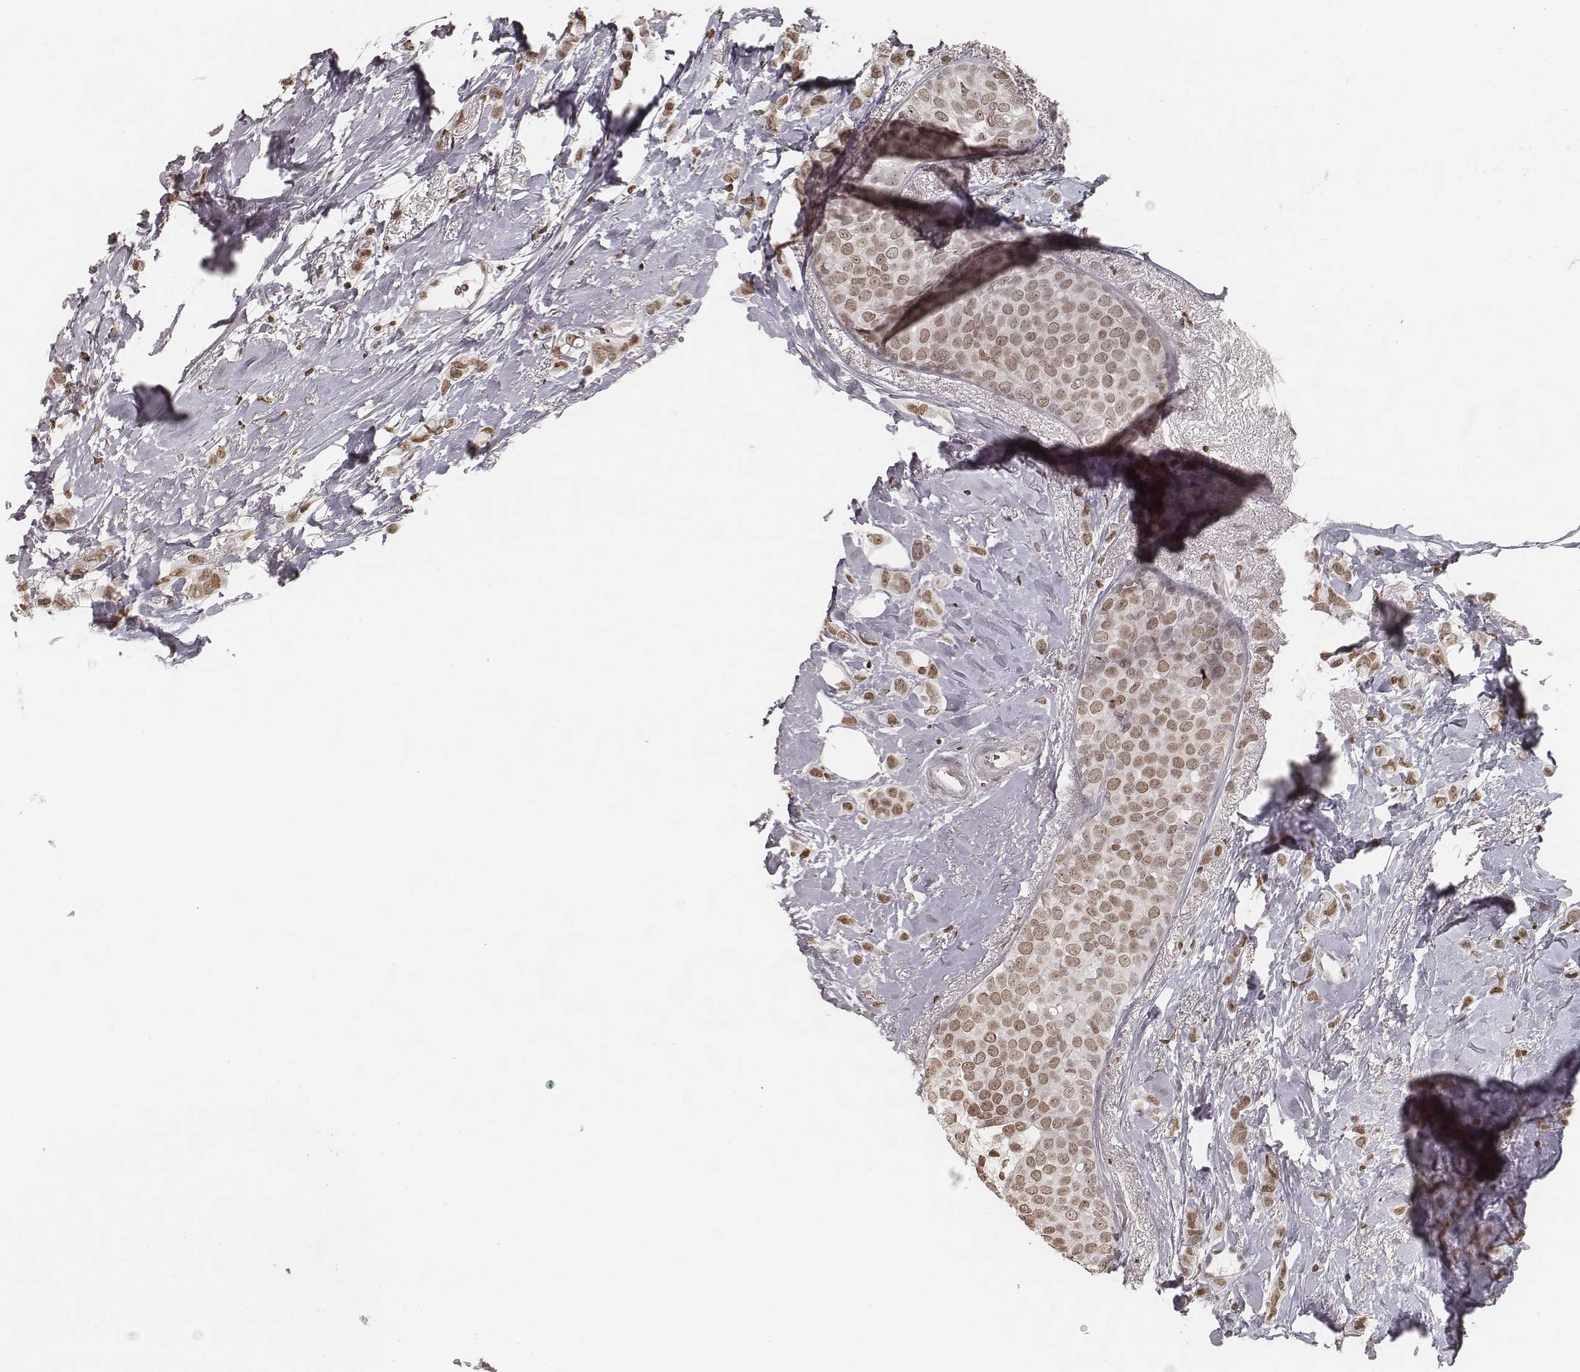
{"staining": {"intensity": "moderate", "quantity": ">75%", "location": "nuclear"}, "tissue": "breast cancer", "cell_type": "Tumor cells", "image_type": "cancer", "snomed": [{"axis": "morphology", "description": "Lobular carcinoma"}, {"axis": "topography", "description": "Breast"}], "caption": "This is an image of immunohistochemistry staining of lobular carcinoma (breast), which shows moderate positivity in the nuclear of tumor cells.", "gene": "HMGA2", "patient": {"sex": "female", "age": 66}}